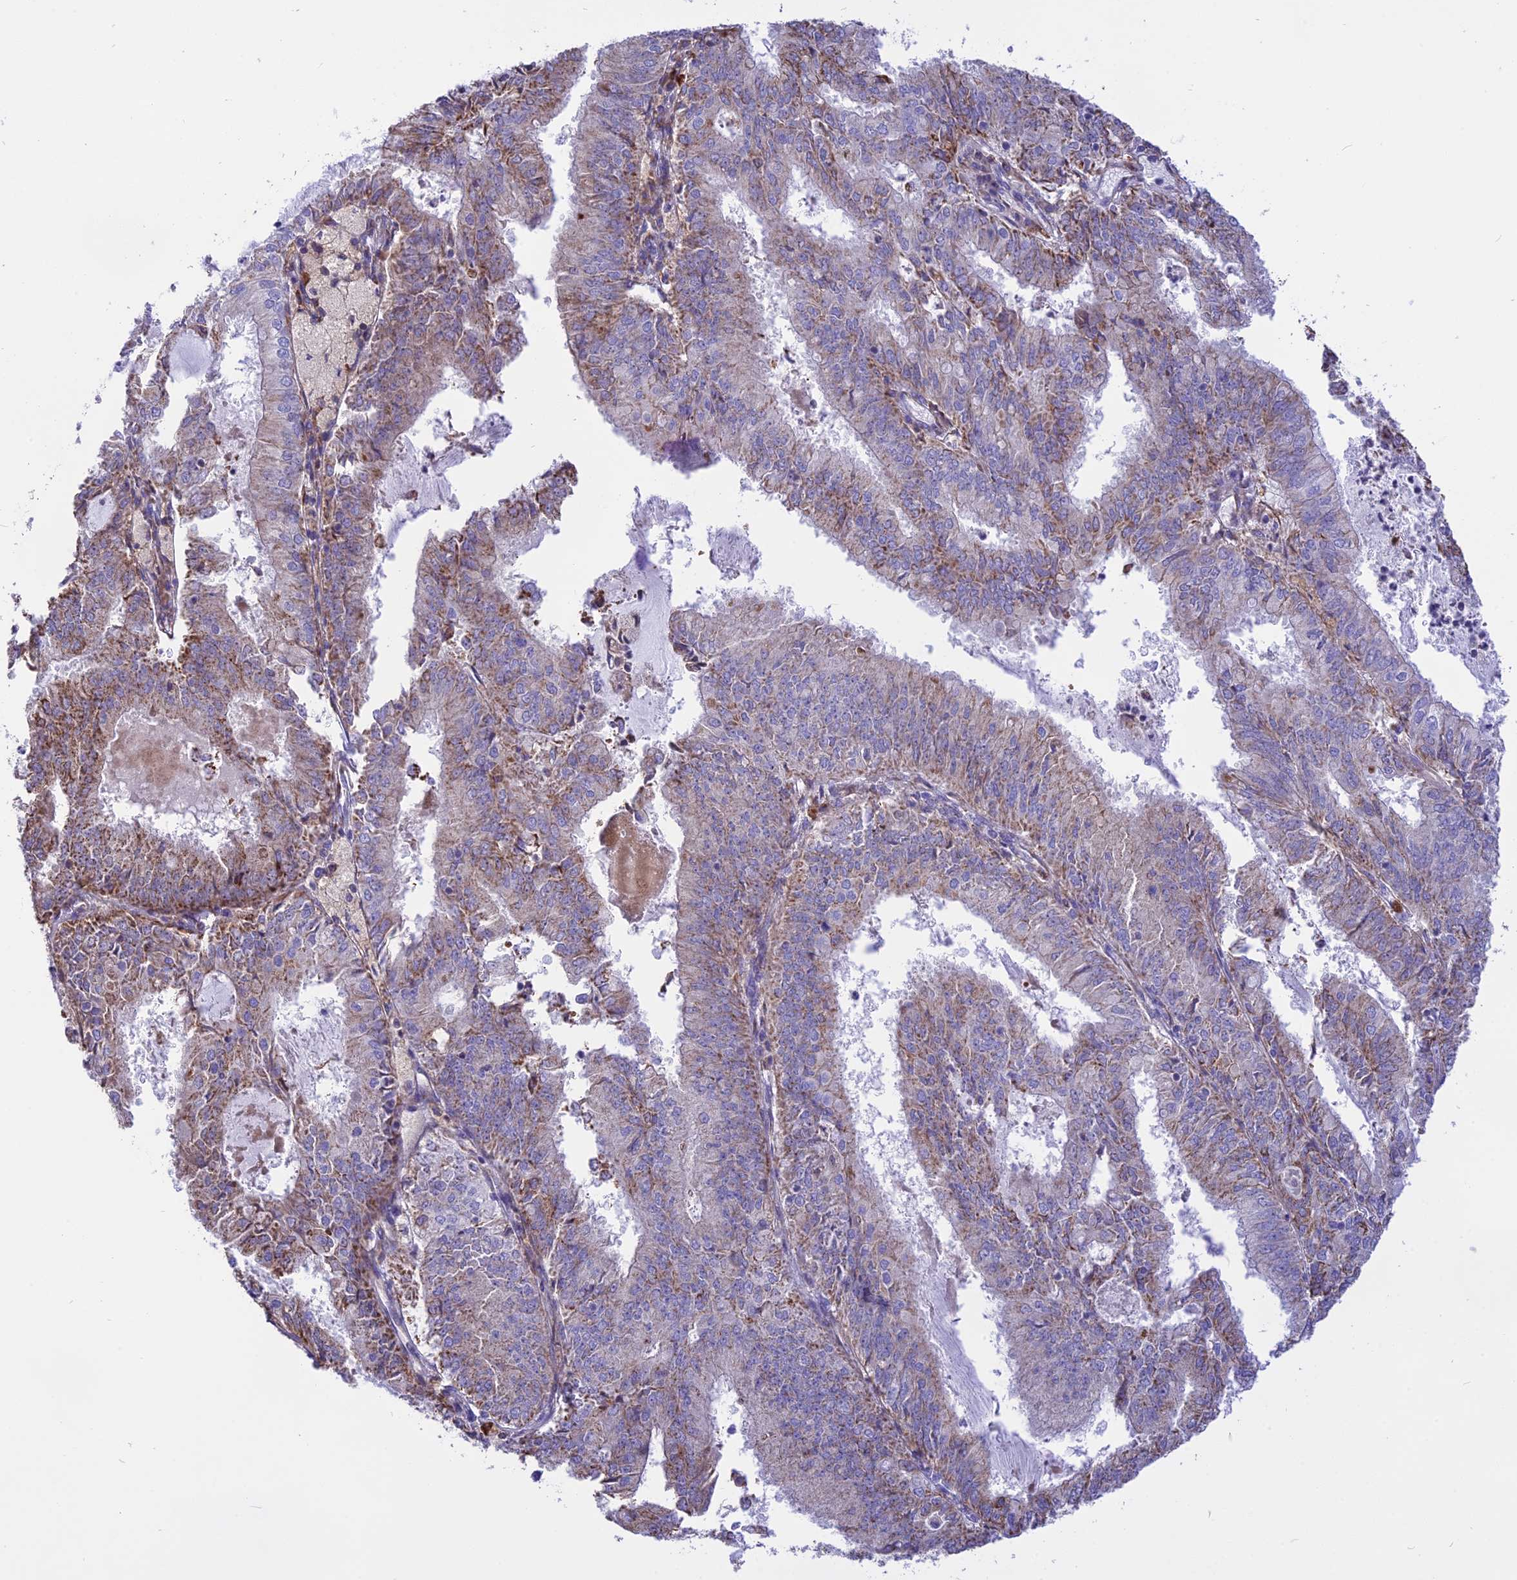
{"staining": {"intensity": "moderate", "quantity": "<25%", "location": "cytoplasmic/membranous"}, "tissue": "endometrial cancer", "cell_type": "Tumor cells", "image_type": "cancer", "snomed": [{"axis": "morphology", "description": "Adenocarcinoma, NOS"}, {"axis": "topography", "description": "Endometrium"}], "caption": "Immunohistochemical staining of human endometrial cancer (adenocarcinoma) exhibits low levels of moderate cytoplasmic/membranous positivity in approximately <25% of tumor cells.", "gene": "DOC2B", "patient": {"sex": "female", "age": 57}}